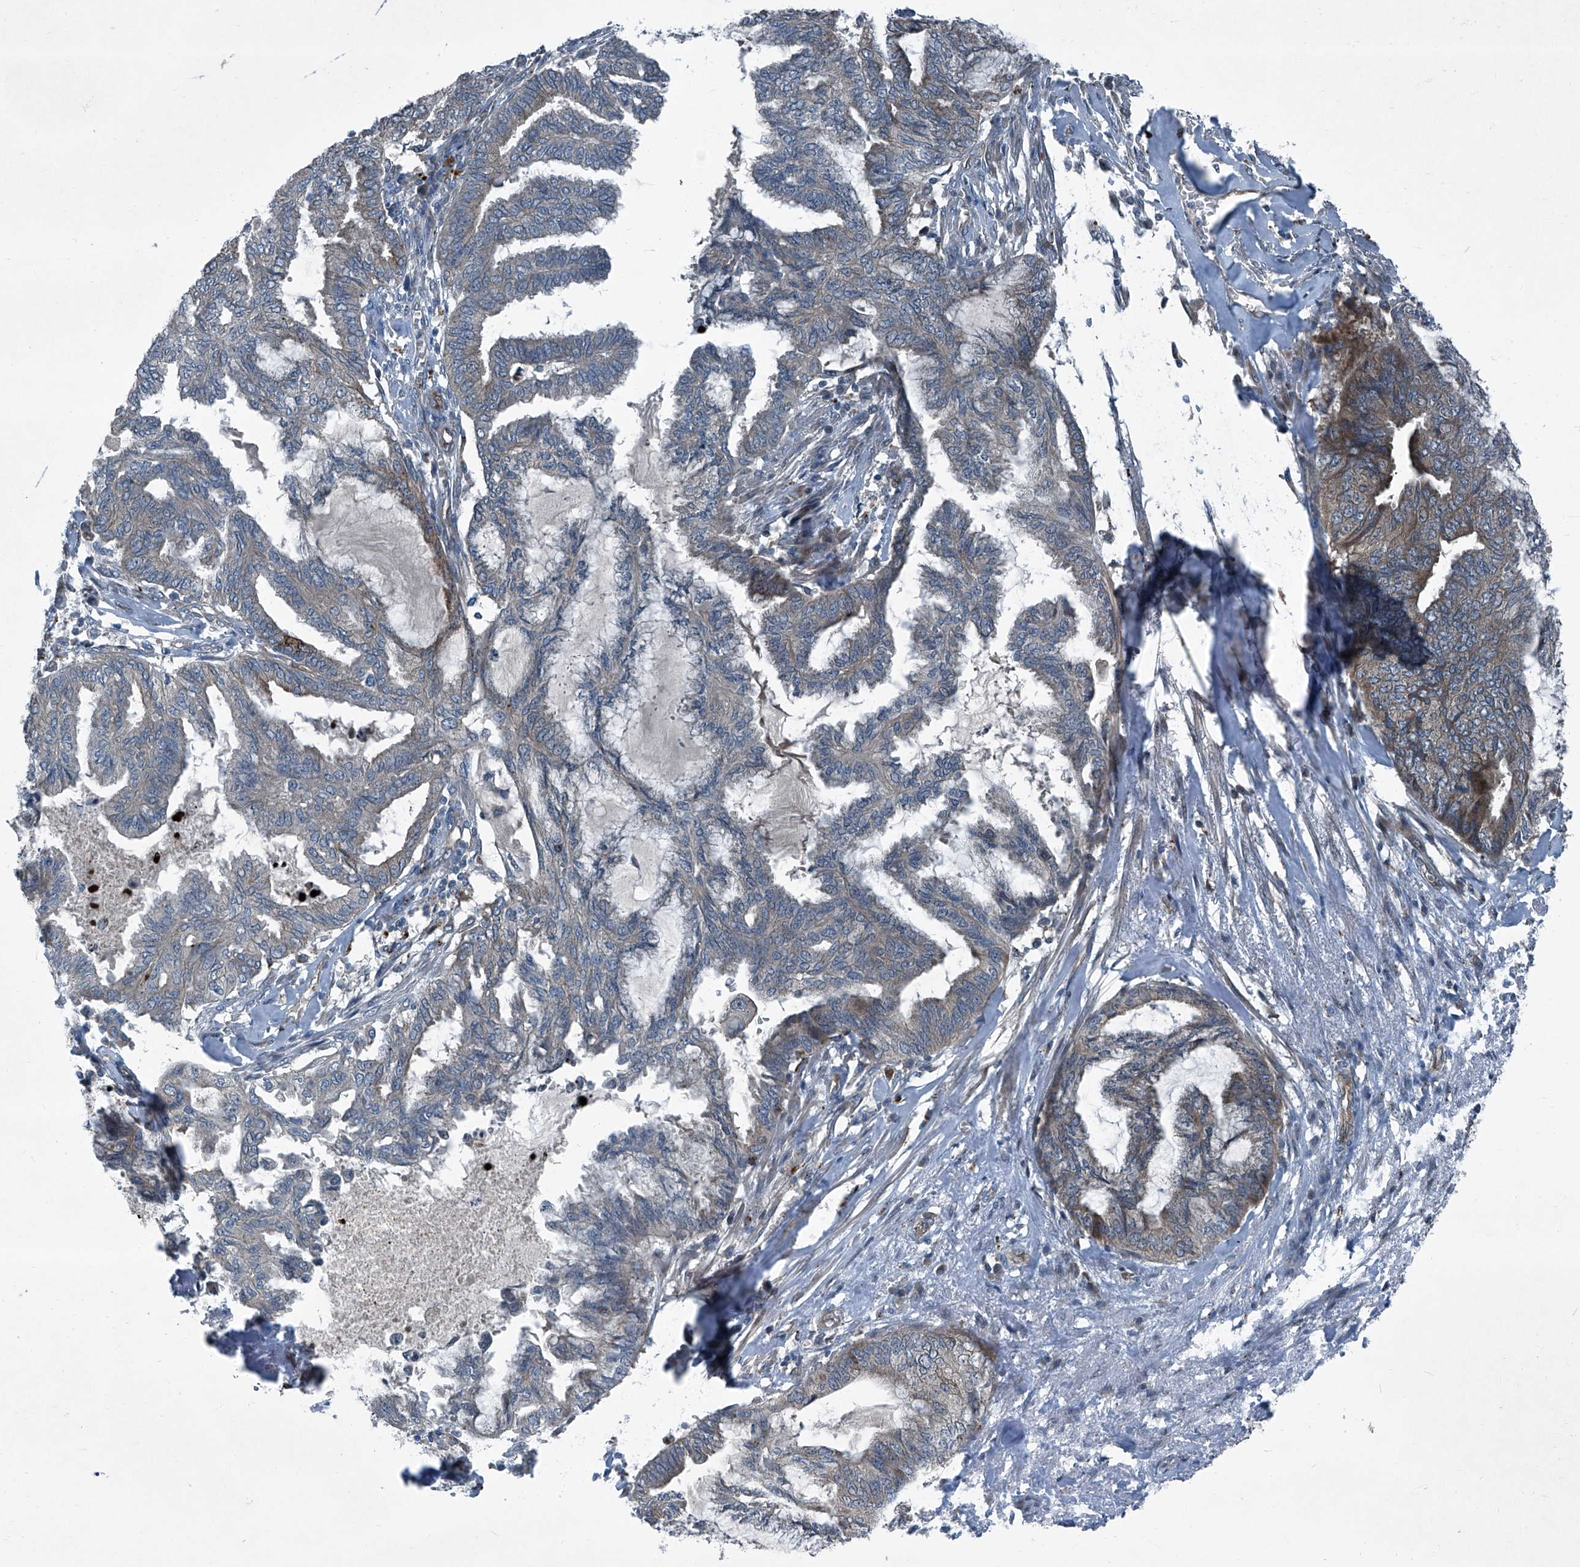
{"staining": {"intensity": "weak", "quantity": "<25%", "location": "cytoplasmic/membranous"}, "tissue": "endometrial cancer", "cell_type": "Tumor cells", "image_type": "cancer", "snomed": [{"axis": "morphology", "description": "Adenocarcinoma, NOS"}, {"axis": "topography", "description": "Endometrium"}], "caption": "IHC of human endometrial cancer (adenocarcinoma) shows no staining in tumor cells.", "gene": "SENP2", "patient": {"sex": "female", "age": 86}}